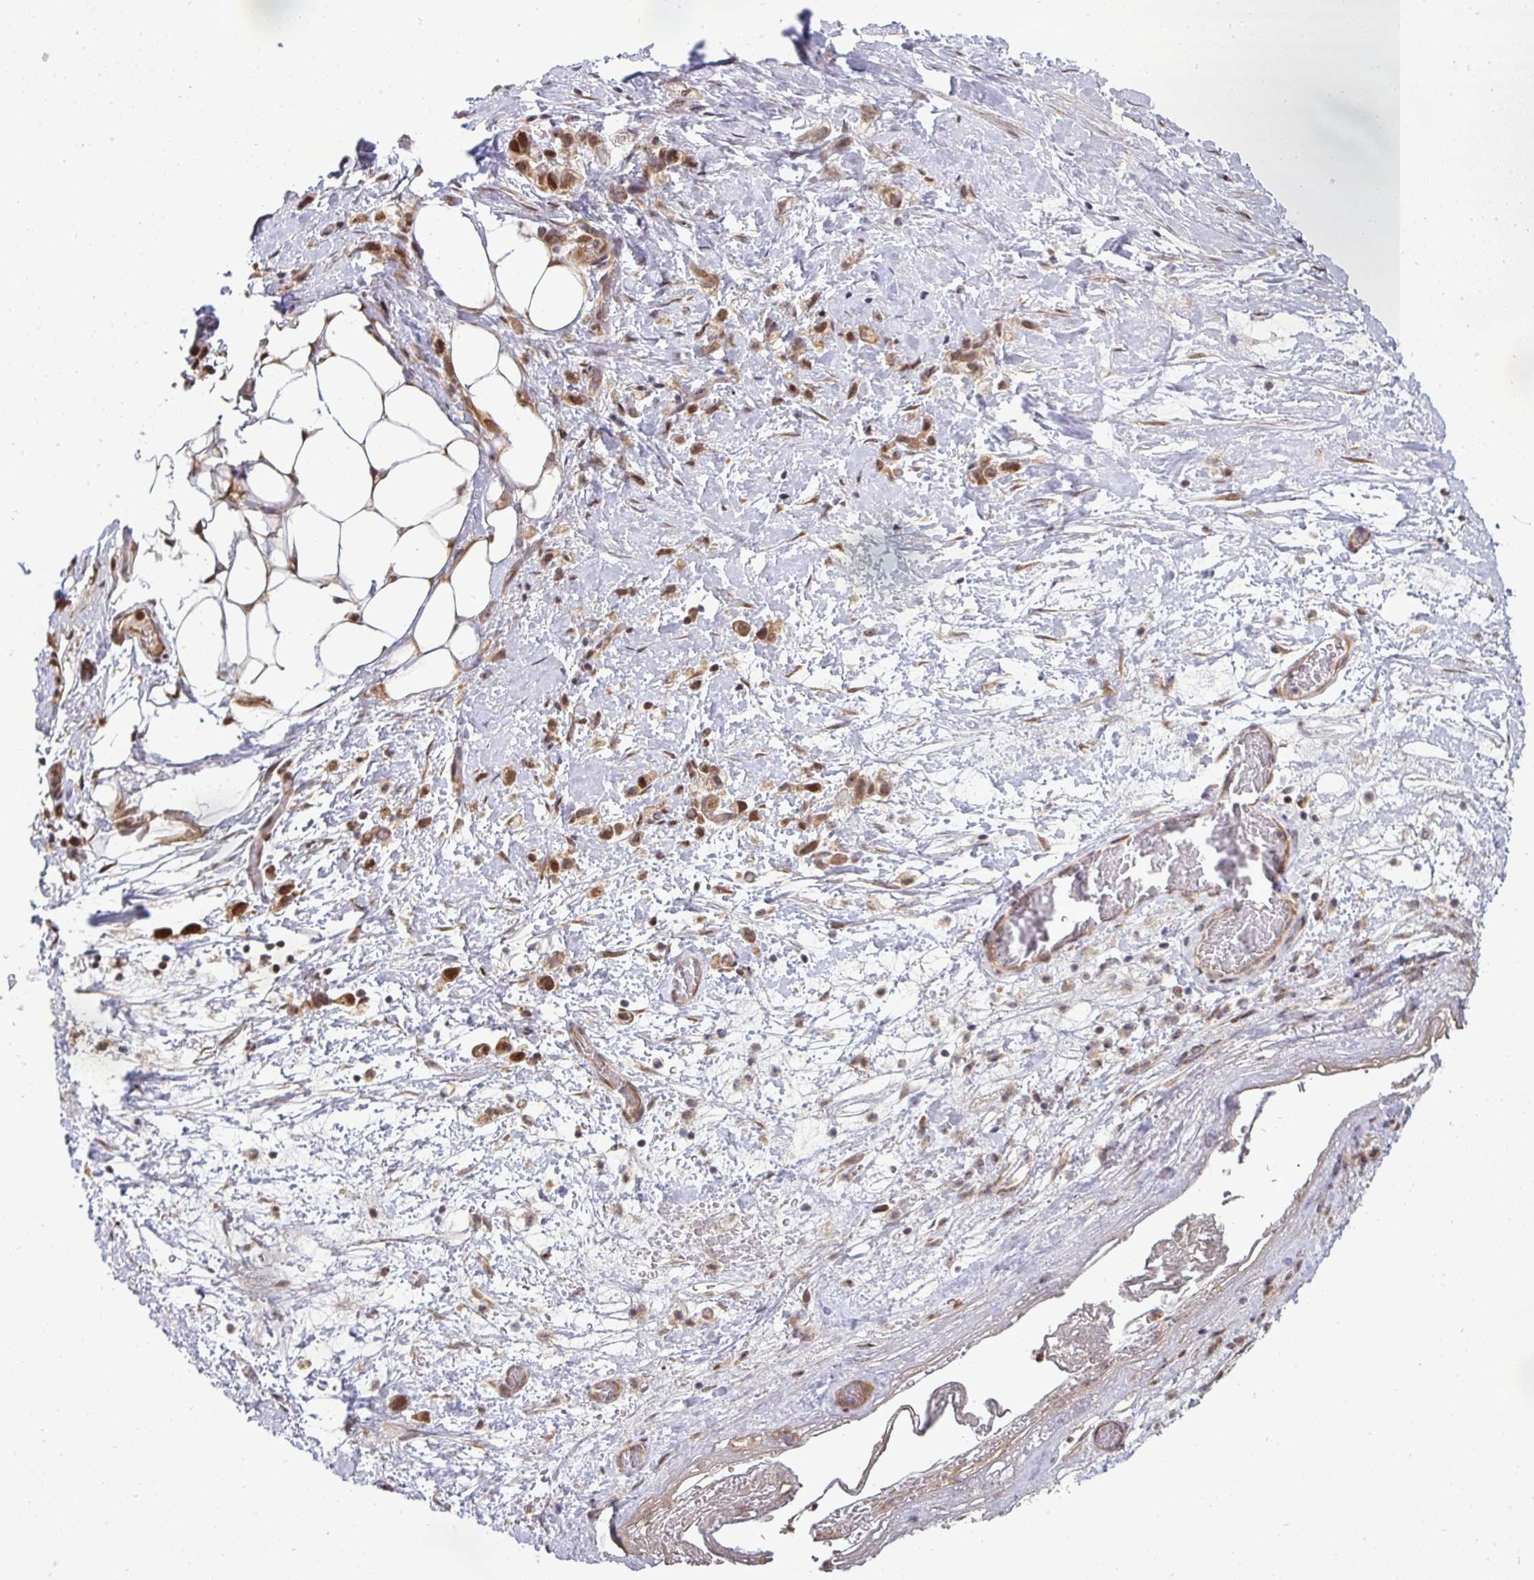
{"staining": {"intensity": "moderate", "quantity": ">75%", "location": "nuclear"}, "tissue": "stomach cancer", "cell_type": "Tumor cells", "image_type": "cancer", "snomed": [{"axis": "morphology", "description": "Adenocarcinoma, NOS"}, {"axis": "topography", "description": "Stomach"}], "caption": "Moderate nuclear expression is seen in about >75% of tumor cells in stomach cancer. The staining is performed using DAB brown chromogen to label protein expression. The nuclei are counter-stained blue using hematoxylin.", "gene": "PATZ1", "patient": {"sex": "female", "age": 65}}